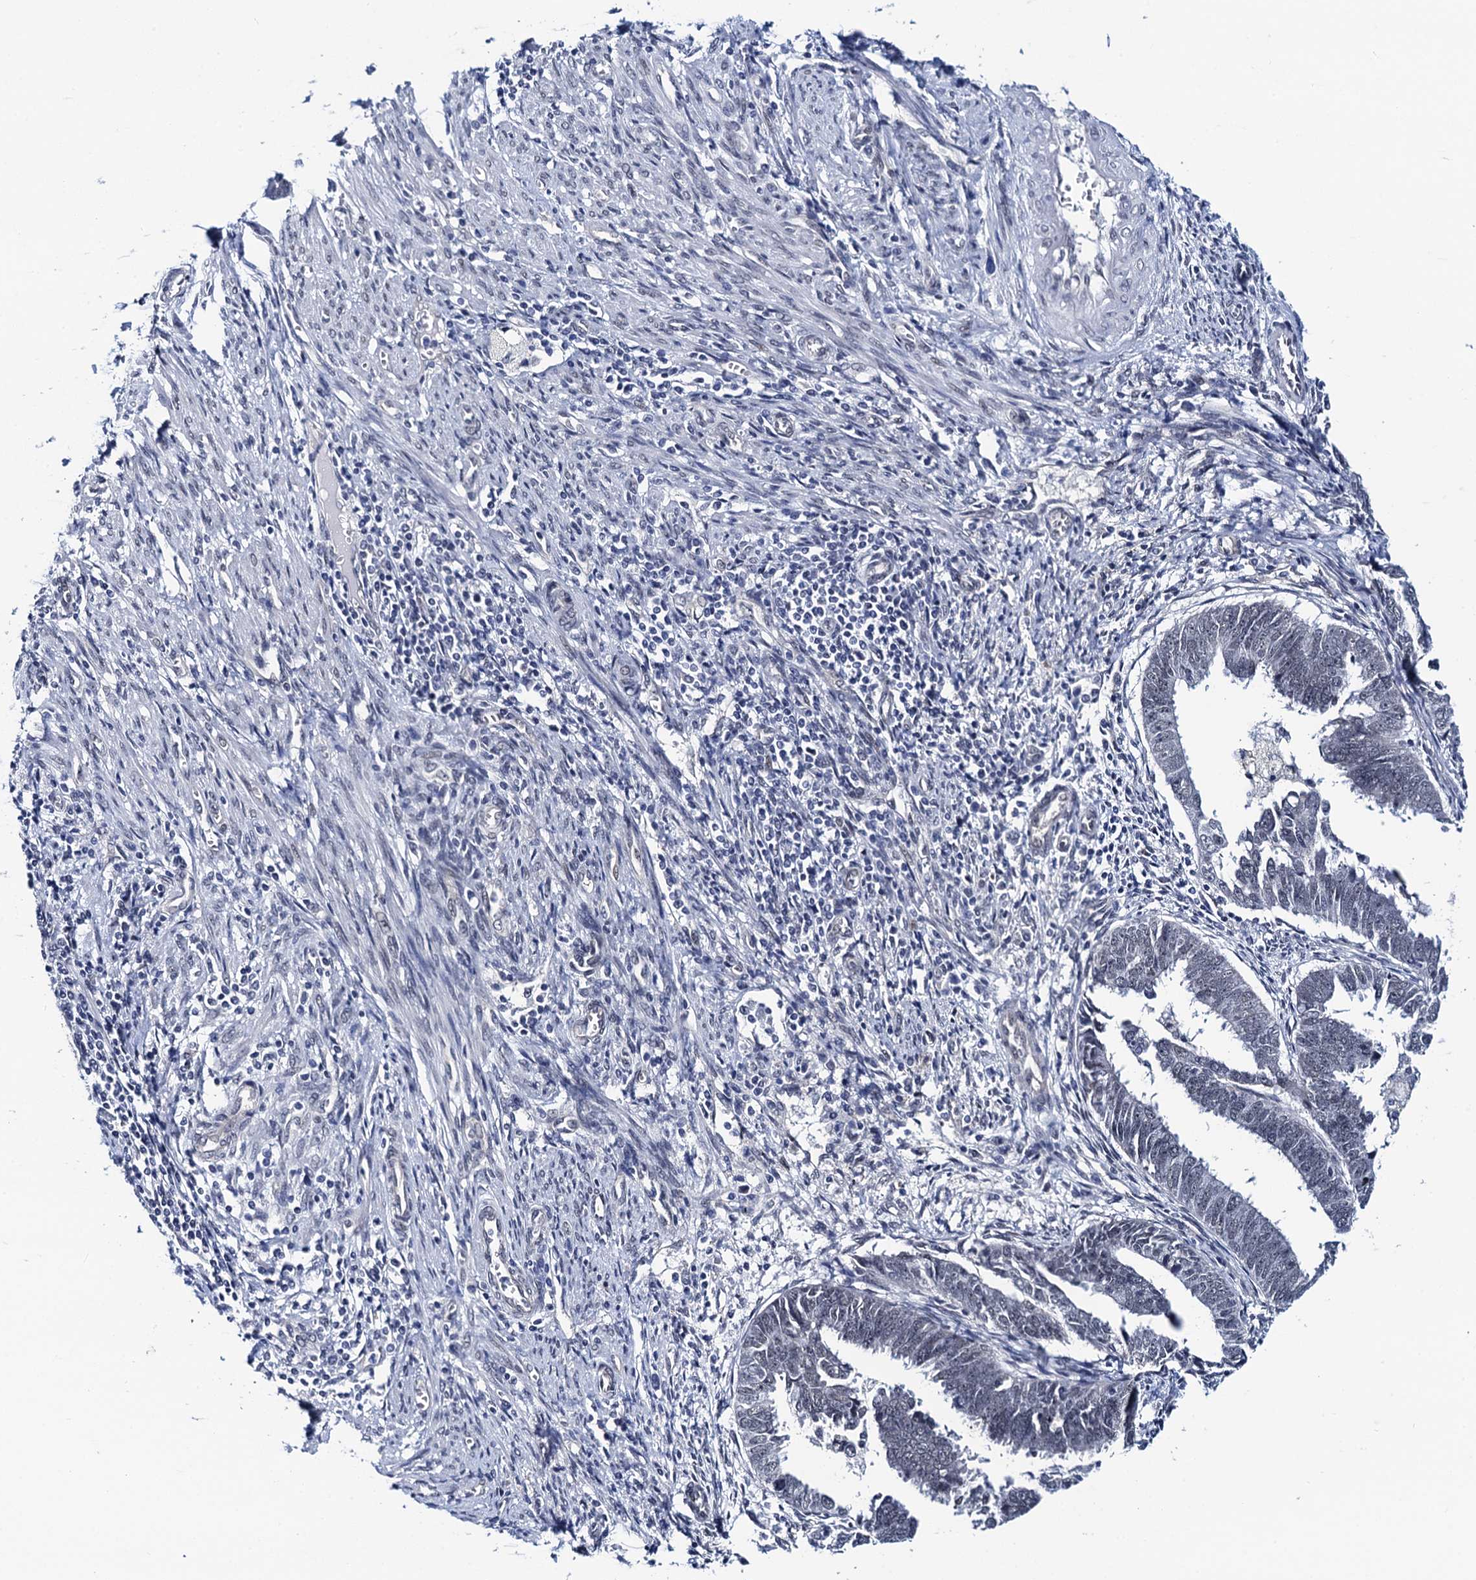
{"staining": {"intensity": "negative", "quantity": "none", "location": "none"}, "tissue": "endometrial cancer", "cell_type": "Tumor cells", "image_type": "cancer", "snomed": [{"axis": "morphology", "description": "Adenocarcinoma, NOS"}, {"axis": "topography", "description": "Endometrium"}], "caption": "High power microscopy histopathology image of an immunohistochemistry (IHC) photomicrograph of adenocarcinoma (endometrial), revealing no significant expression in tumor cells. Brightfield microscopy of IHC stained with DAB (brown) and hematoxylin (blue), captured at high magnification.", "gene": "C16orf87", "patient": {"sex": "female", "age": 75}}